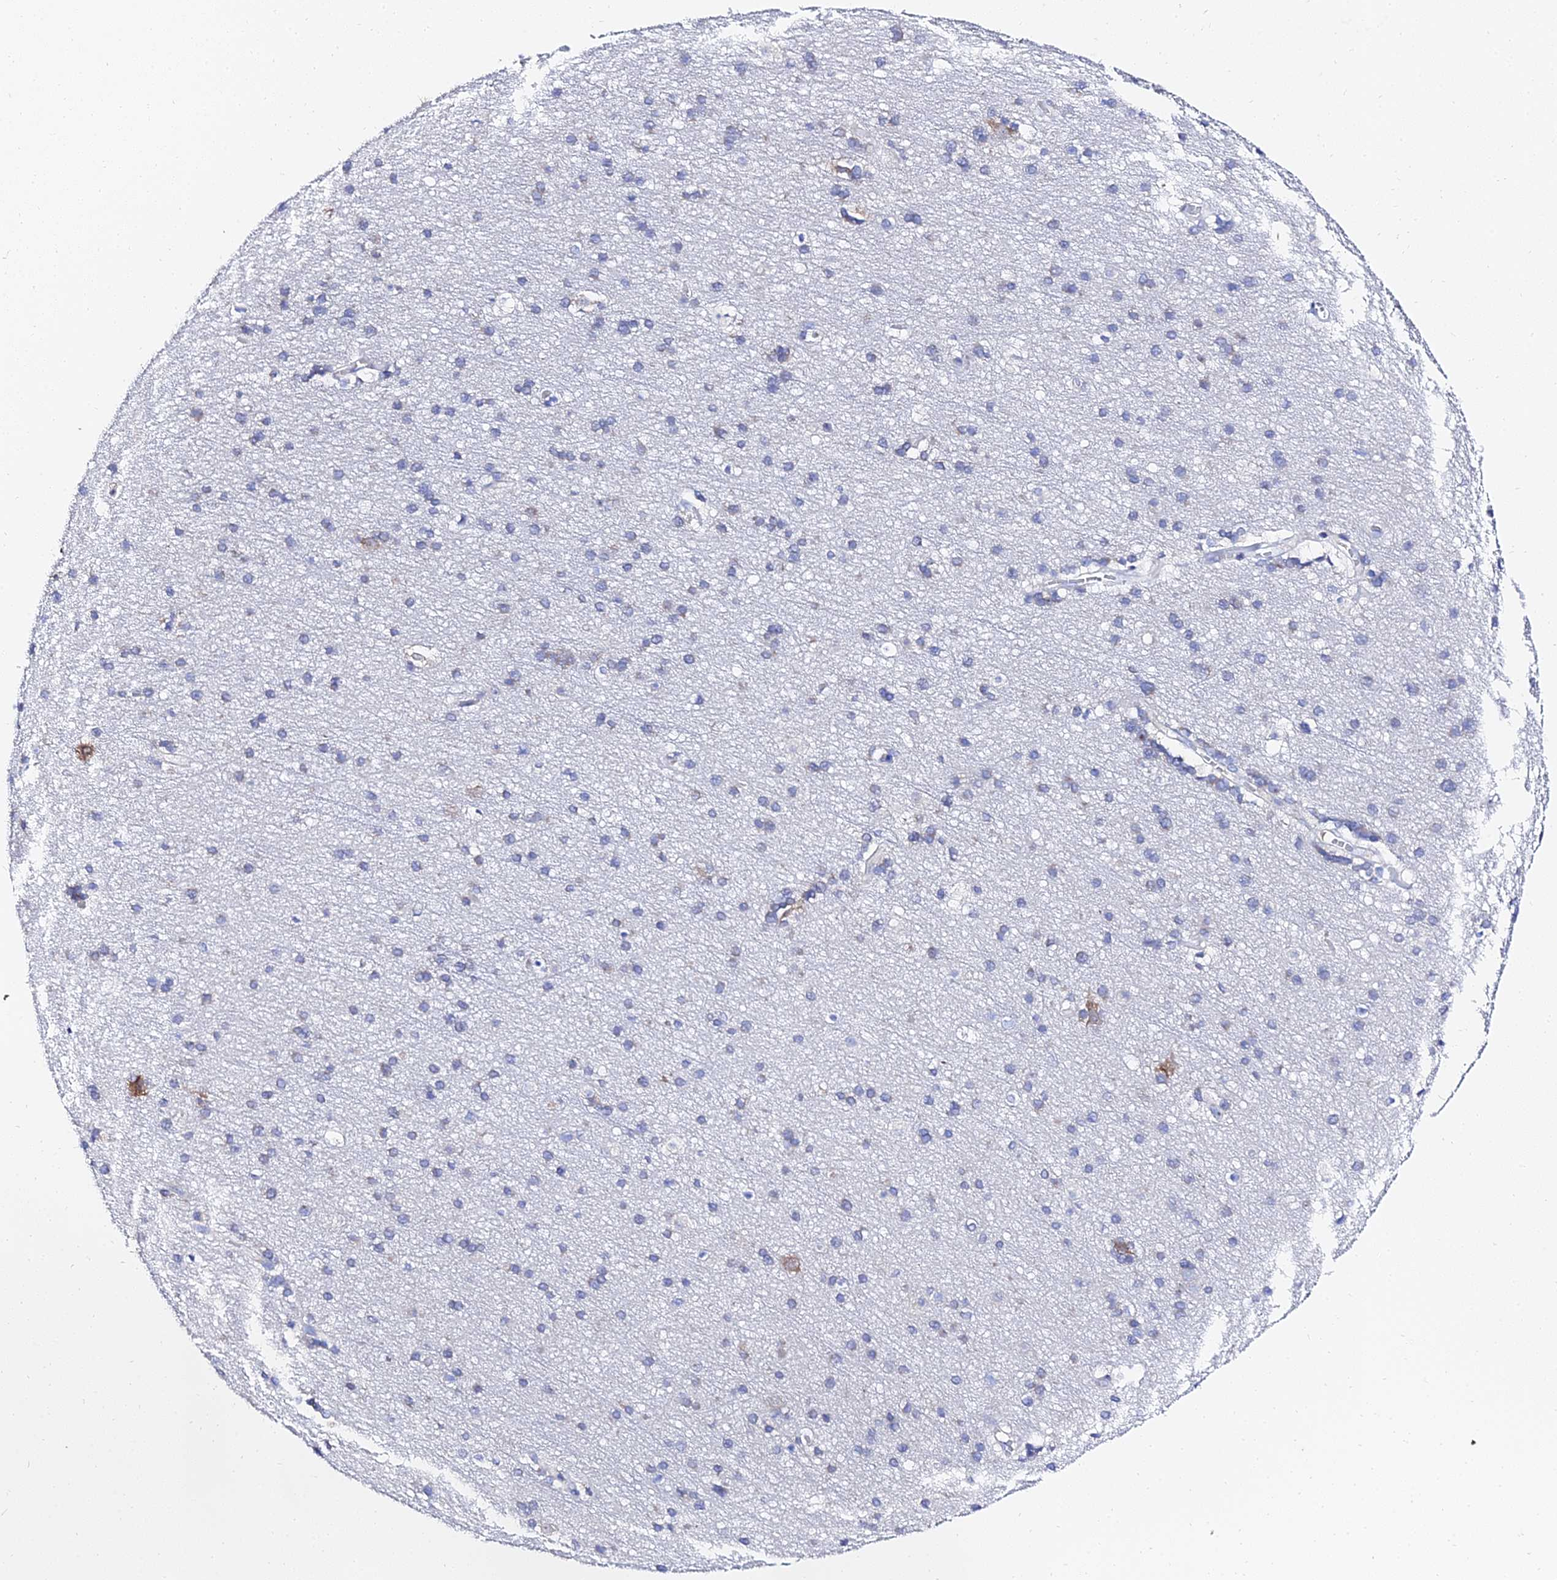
{"staining": {"intensity": "negative", "quantity": "none", "location": "none"}, "tissue": "cerebral cortex", "cell_type": "Endothelial cells", "image_type": "normal", "snomed": [{"axis": "morphology", "description": "Normal tissue, NOS"}, {"axis": "topography", "description": "Cerebral cortex"}], "caption": "An immunohistochemistry (IHC) image of benign cerebral cortex is shown. There is no staining in endothelial cells of cerebral cortex.", "gene": "PTTG1", "patient": {"sex": "male", "age": 54}}